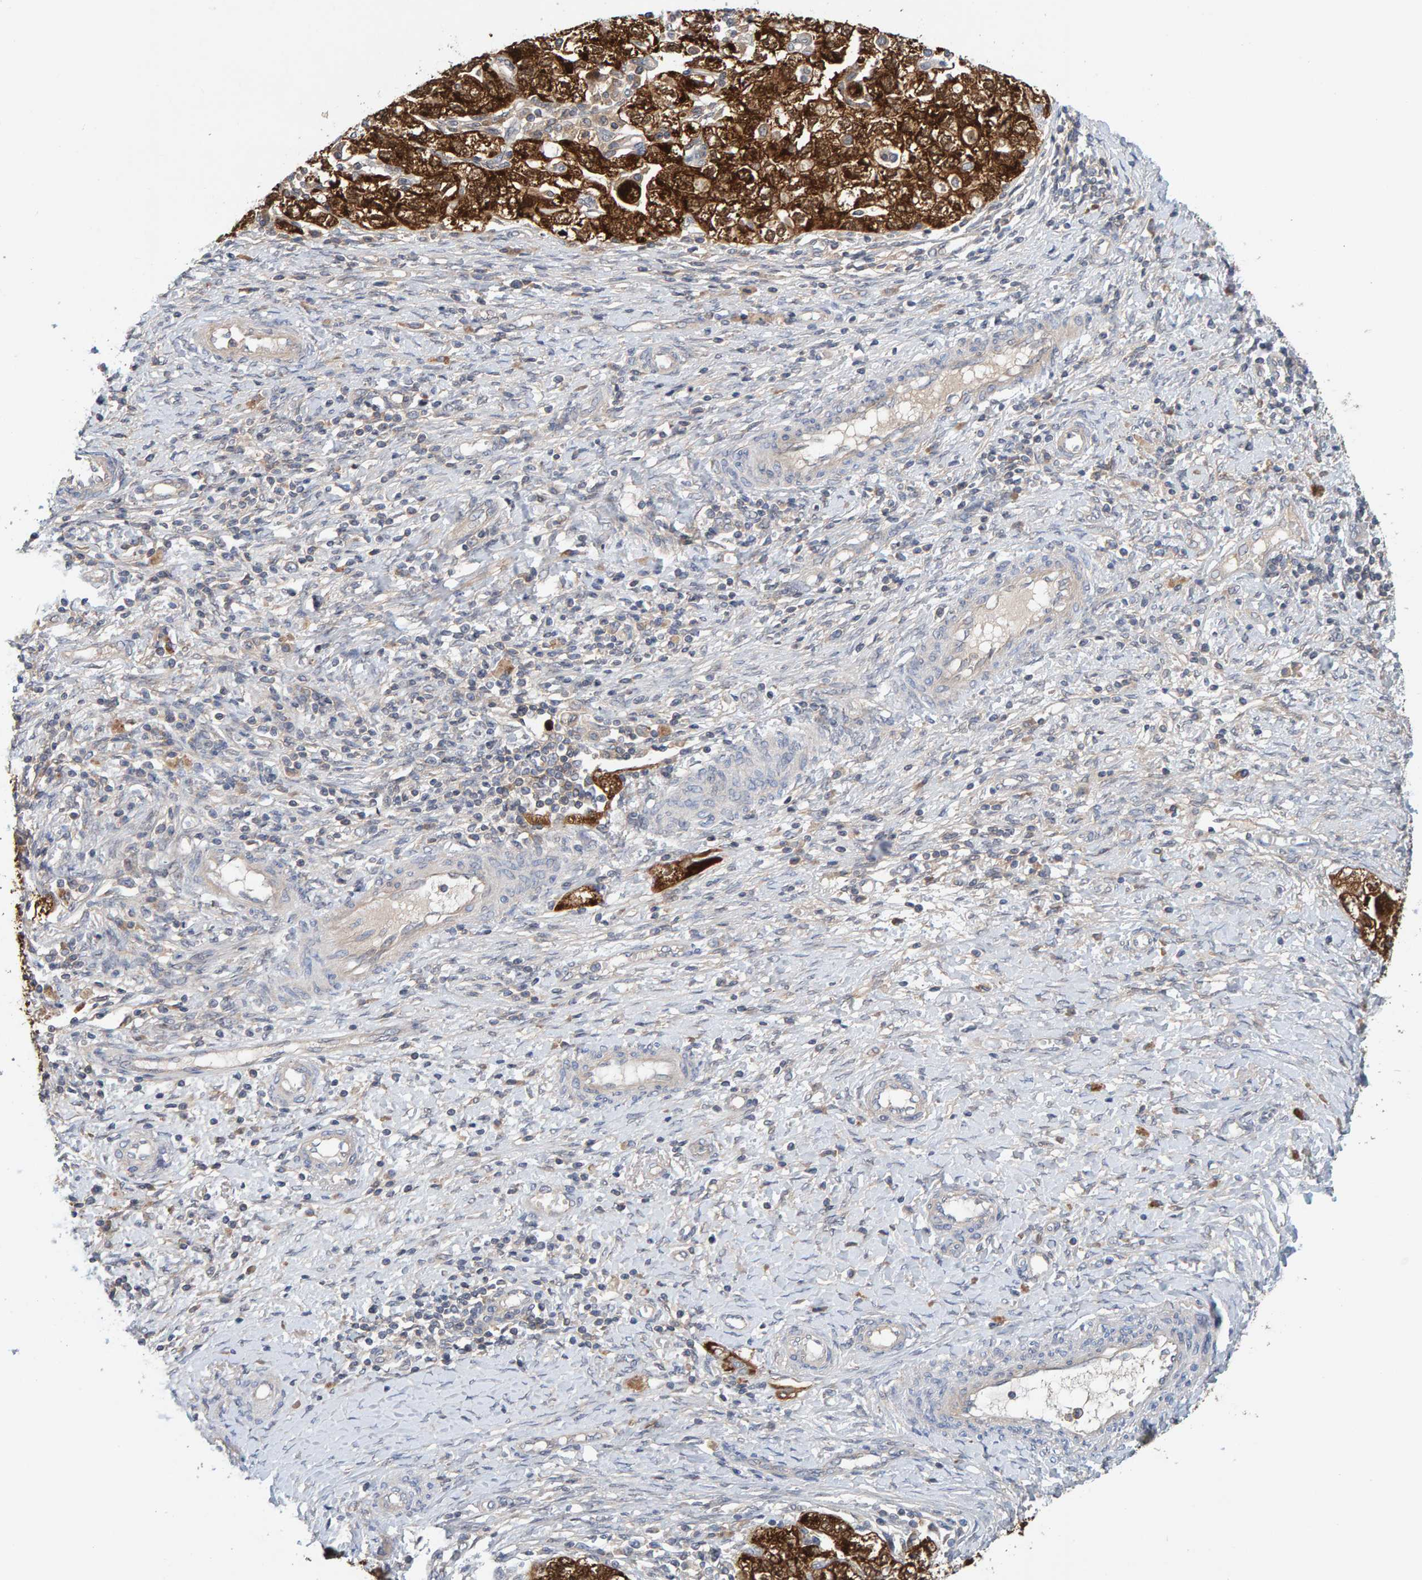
{"staining": {"intensity": "strong", "quantity": ">75%", "location": "cytoplasmic/membranous"}, "tissue": "ovarian cancer", "cell_type": "Tumor cells", "image_type": "cancer", "snomed": [{"axis": "morphology", "description": "Carcinoma, NOS"}, {"axis": "morphology", "description": "Cystadenocarcinoma, serous, NOS"}, {"axis": "topography", "description": "Ovary"}], "caption": "Immunohistochemical staining of human carcinoma (ovarian) shows strong cytoplasmic/membranous protein expression in approximately >75% of tumor cells.", "gene": "TATDN1", "patient": {"sex": "female", "age": 69}}